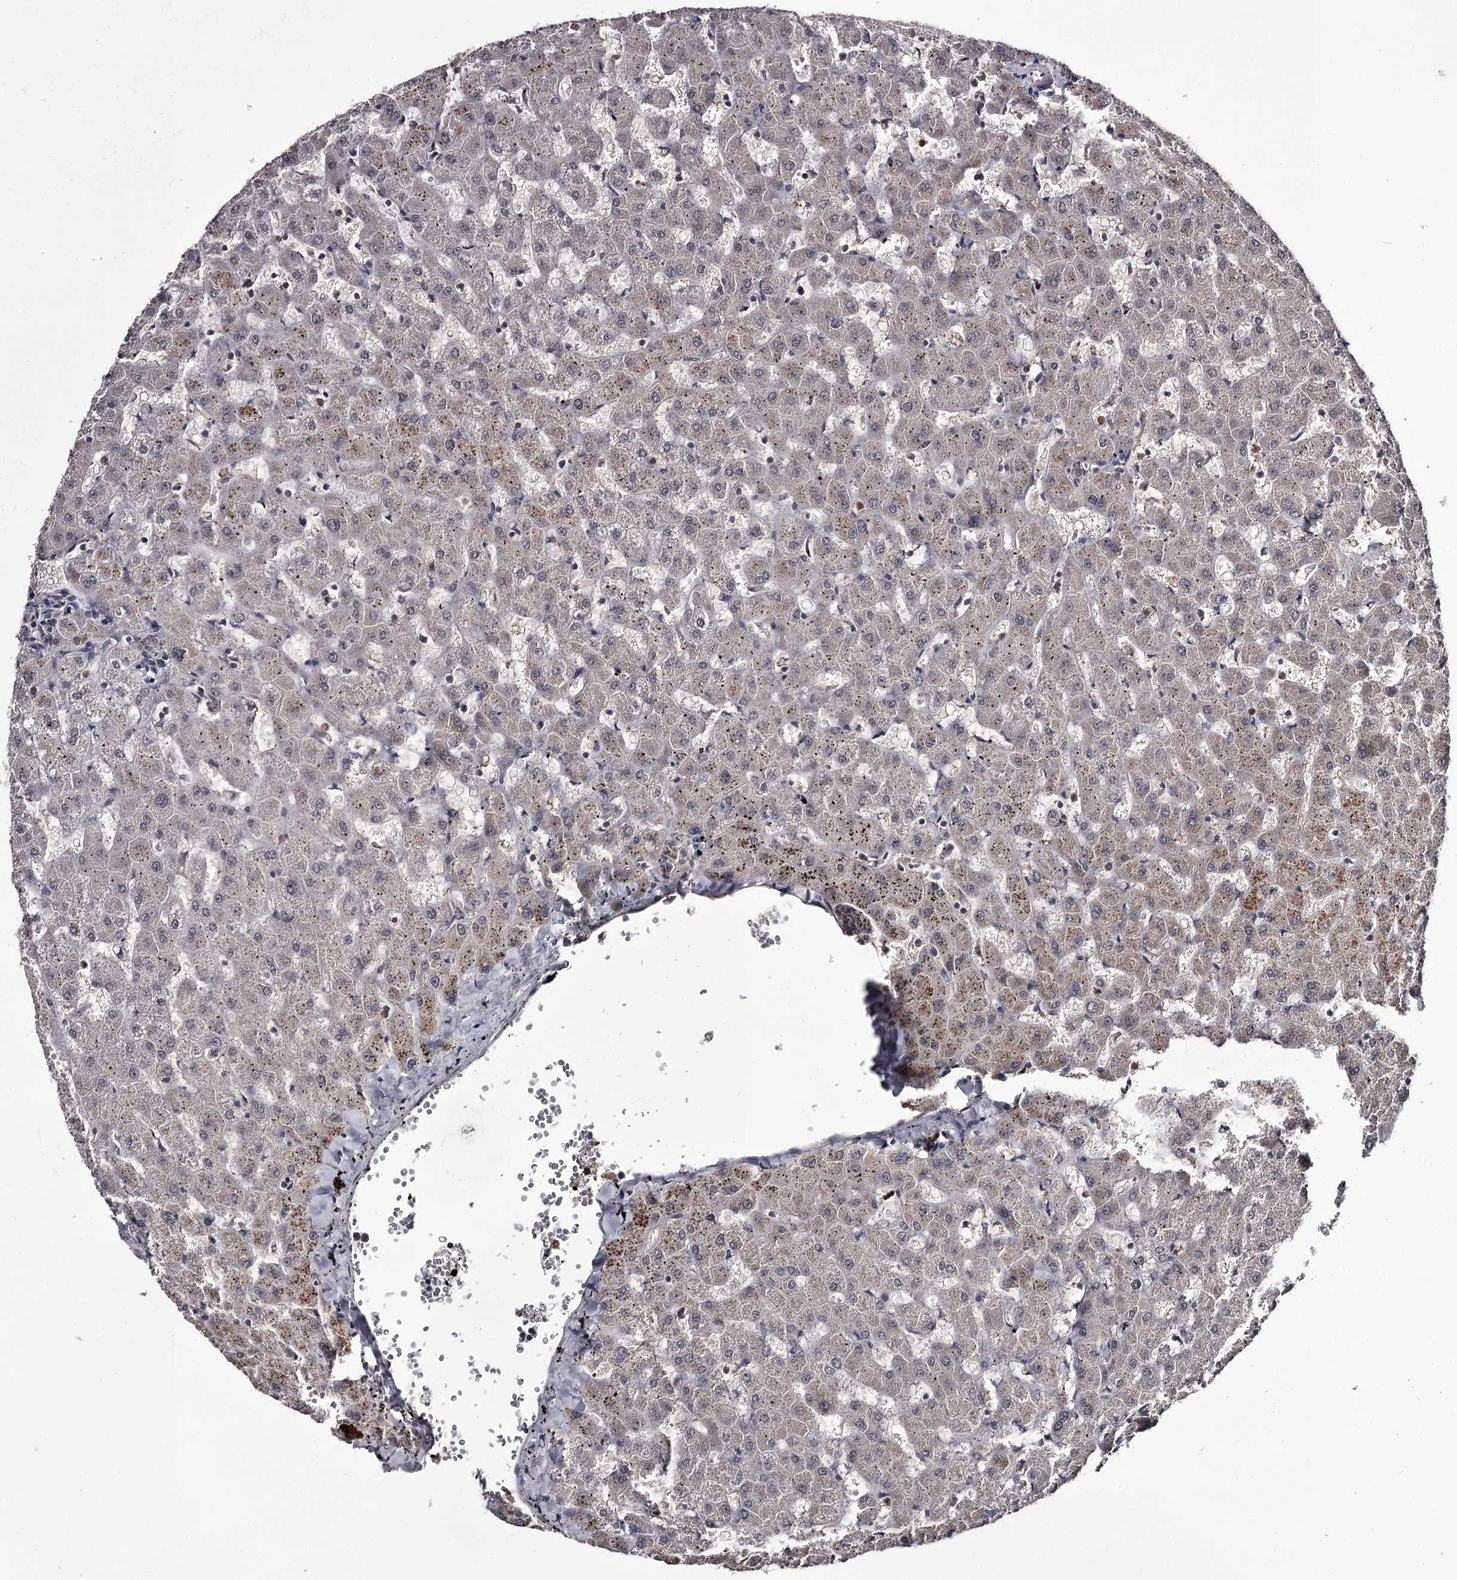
{"staining": {"intensity": "negative", "quantity": "none", "location": "none"}, "tissue": "liver", "cell_type": "Cholangiocytes", "image_type": "normal", "snomed": [{"axis": "morphology", "description": "Normal tissue, NOS"}, {"axis": "topography", "description": "Liver"}], "caption": "A high-resolution micrograph shows IHC staining of benign liver, which demonstrates no significant expression in cholangiocytes.", "gene": "PRPF40B", "patient": {"sex": "female", "age": 63}}